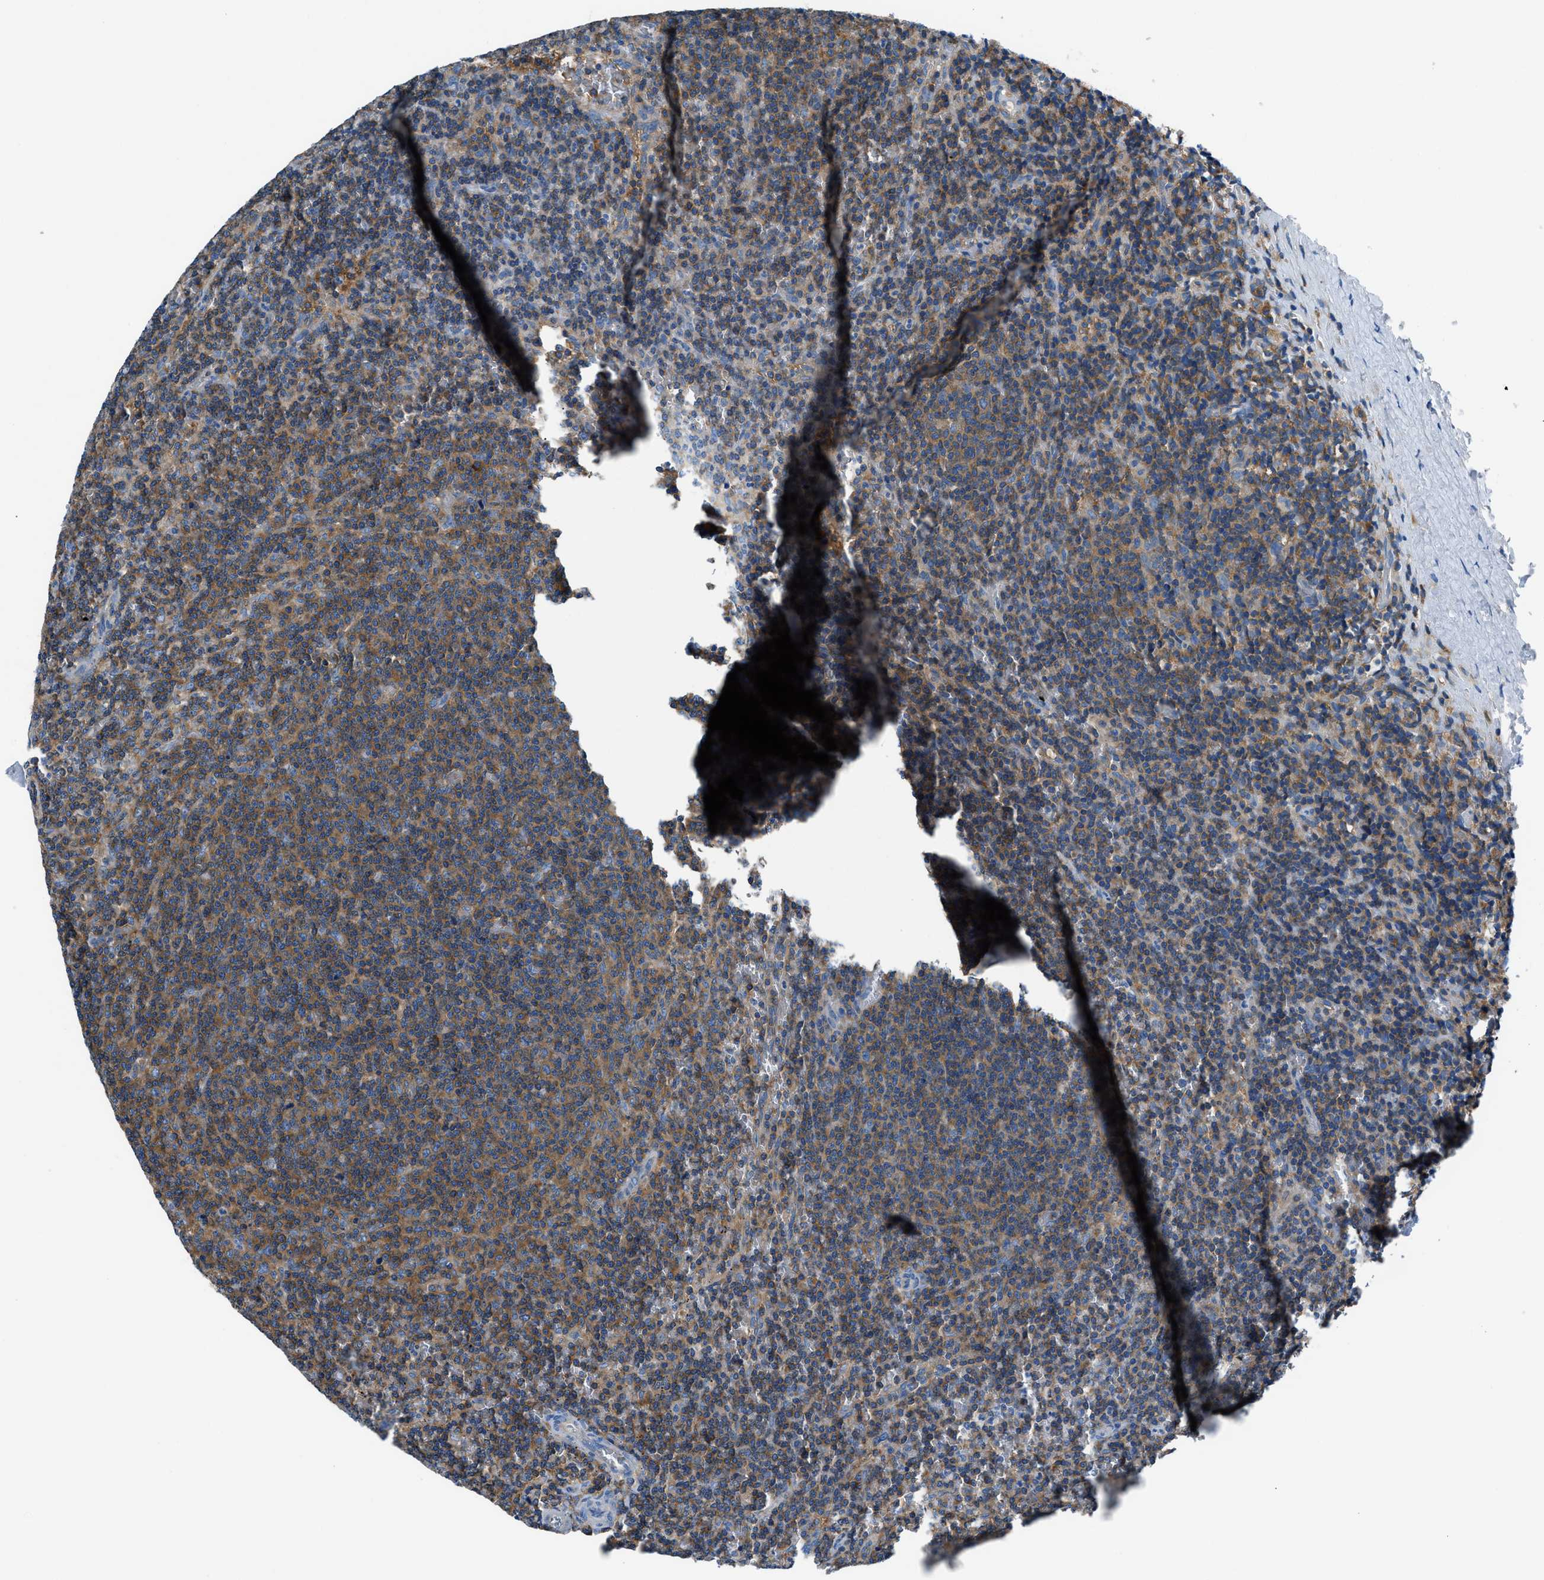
{"staining": {"intensity": "moderate", "quantity": ">75%", "location": "cytoplasmic/membranous"}, "tissue": "lymphoma", "cell_type": "Tumor cells", "image_type": "cancer", "snomed": [{"axis": "morphology", "description": "Malignant lymphoma, non-Hodgkin's type, Low grade"}, {"axis": "topography", "description": "Spleen"}], "caption": "Lymphoma tissue displays moderate cytoplasmic/membranous staining in approximately >75% of tumor cells, visualized by immunohistochemistry.", "gene": "SARS1", "patient": {"sex": "female", "age": 50}}